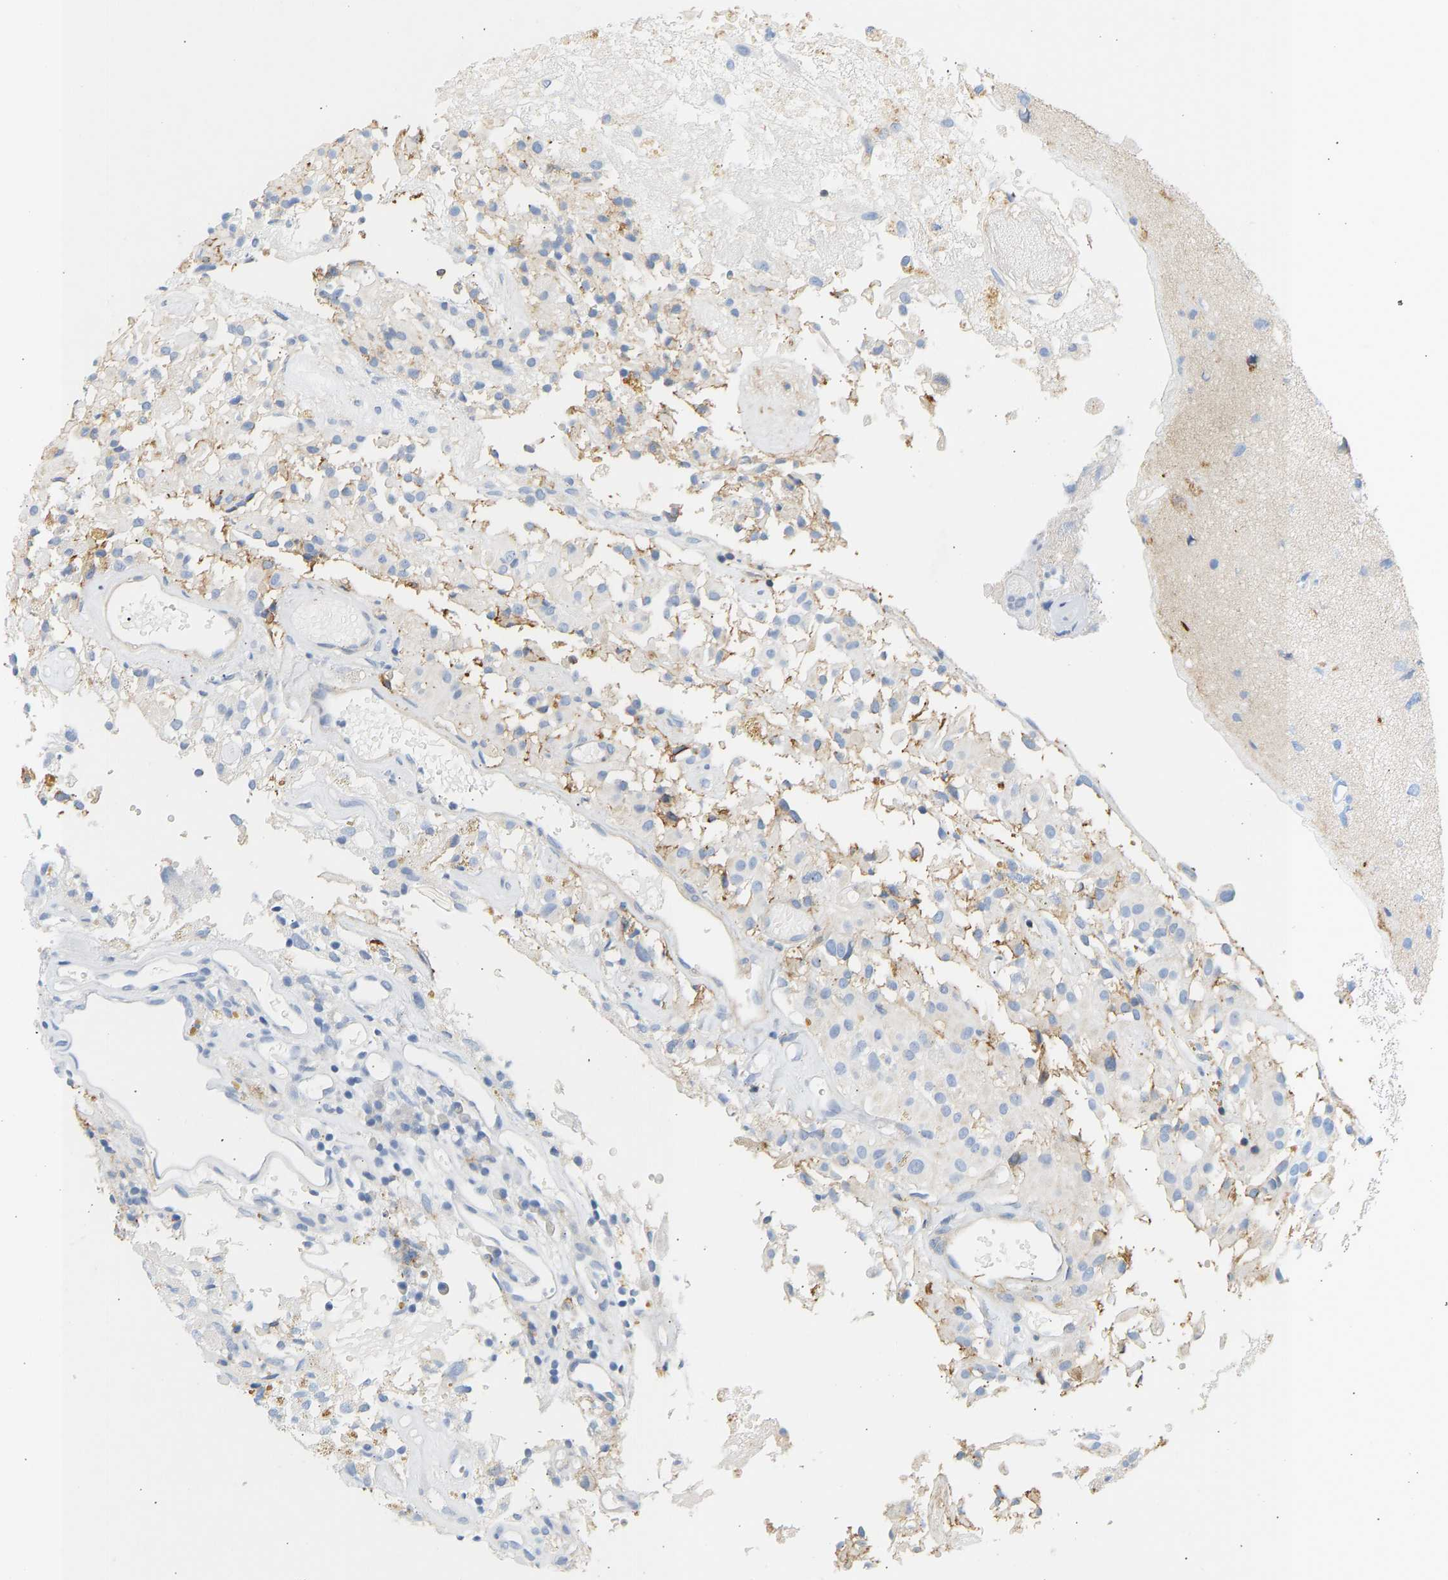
{"staining": {"intensity": "negative", "quantity": "none", "location": "none"}, "tissue": "glioma", "cell_type": "Tumor cells", "image_type": "cancer", "snomed": [{"axis": "morphology", "description": "Glioma, malignant, High grade"}, {"axis": "topography", "description": "Brain"}], "caption": "Human glioma stained for a protein using immunohistochemistry (IHC) displays no expression in tumor cells.", "gene": "BVES", "patient": {"sex": "female", "age": 59}}